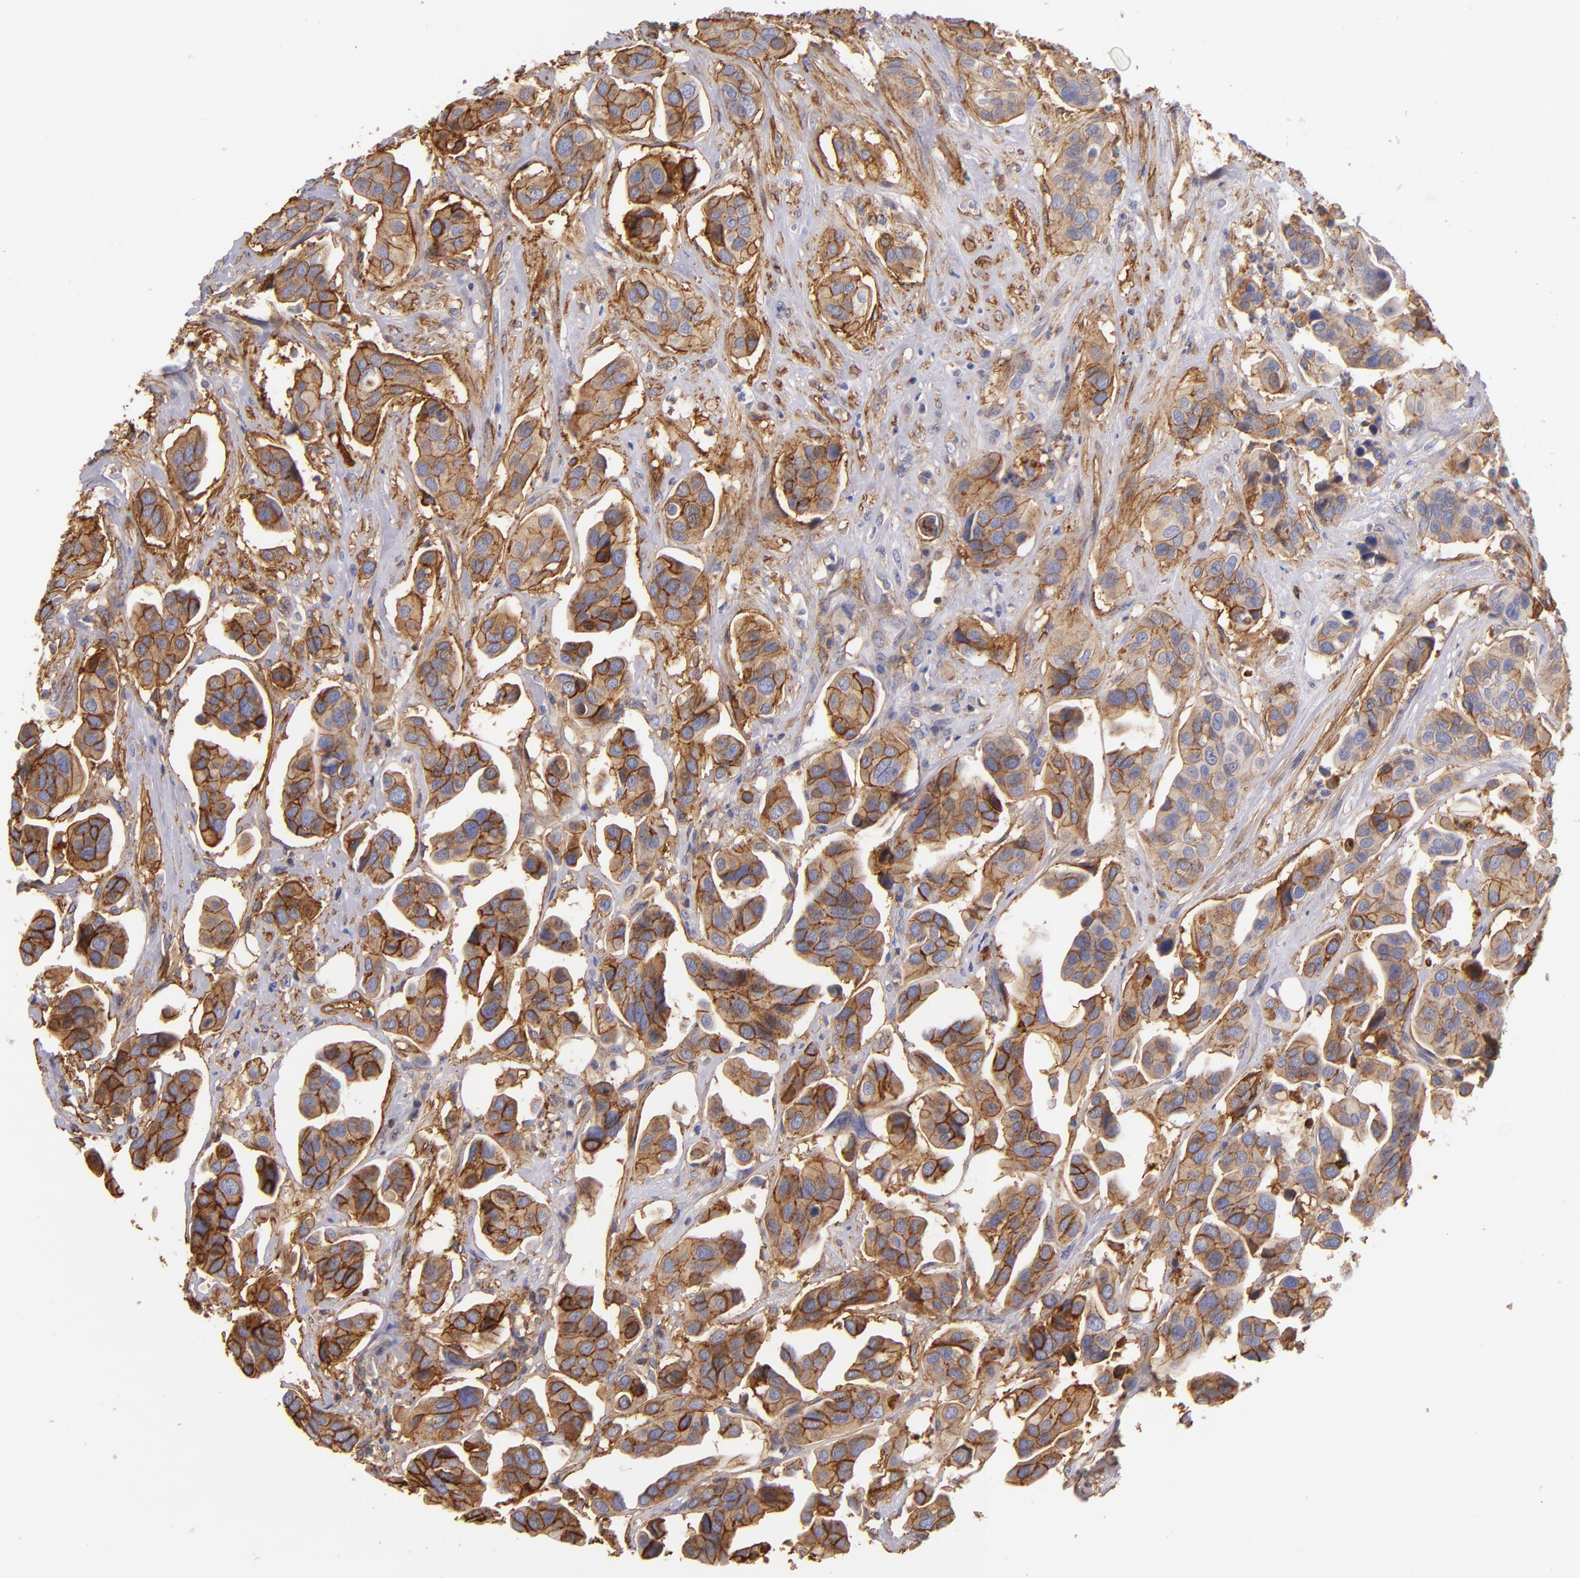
{"staining": {"intensity": "moderate", "quantity": ">75%", "location": "cytoplasmic/membranous"}, "tissue": "urothelial cancer", "cell_type": "Tumor cells", "image_type": "cancer", "snomed": [{"axis": "morphology", "description": "Adenocarcinoma, NOS"}, {"axis": "topography", "description": "Urinary bladder"}], "caption": "Adenocarcinoma was stained to show a protein in brown. There is medium levels of moderate cytoplasmic/membranous staining in approximately >75% of tumor cells.", "gene": "CD151", "patient": {"sex": "male", "age": 61}}